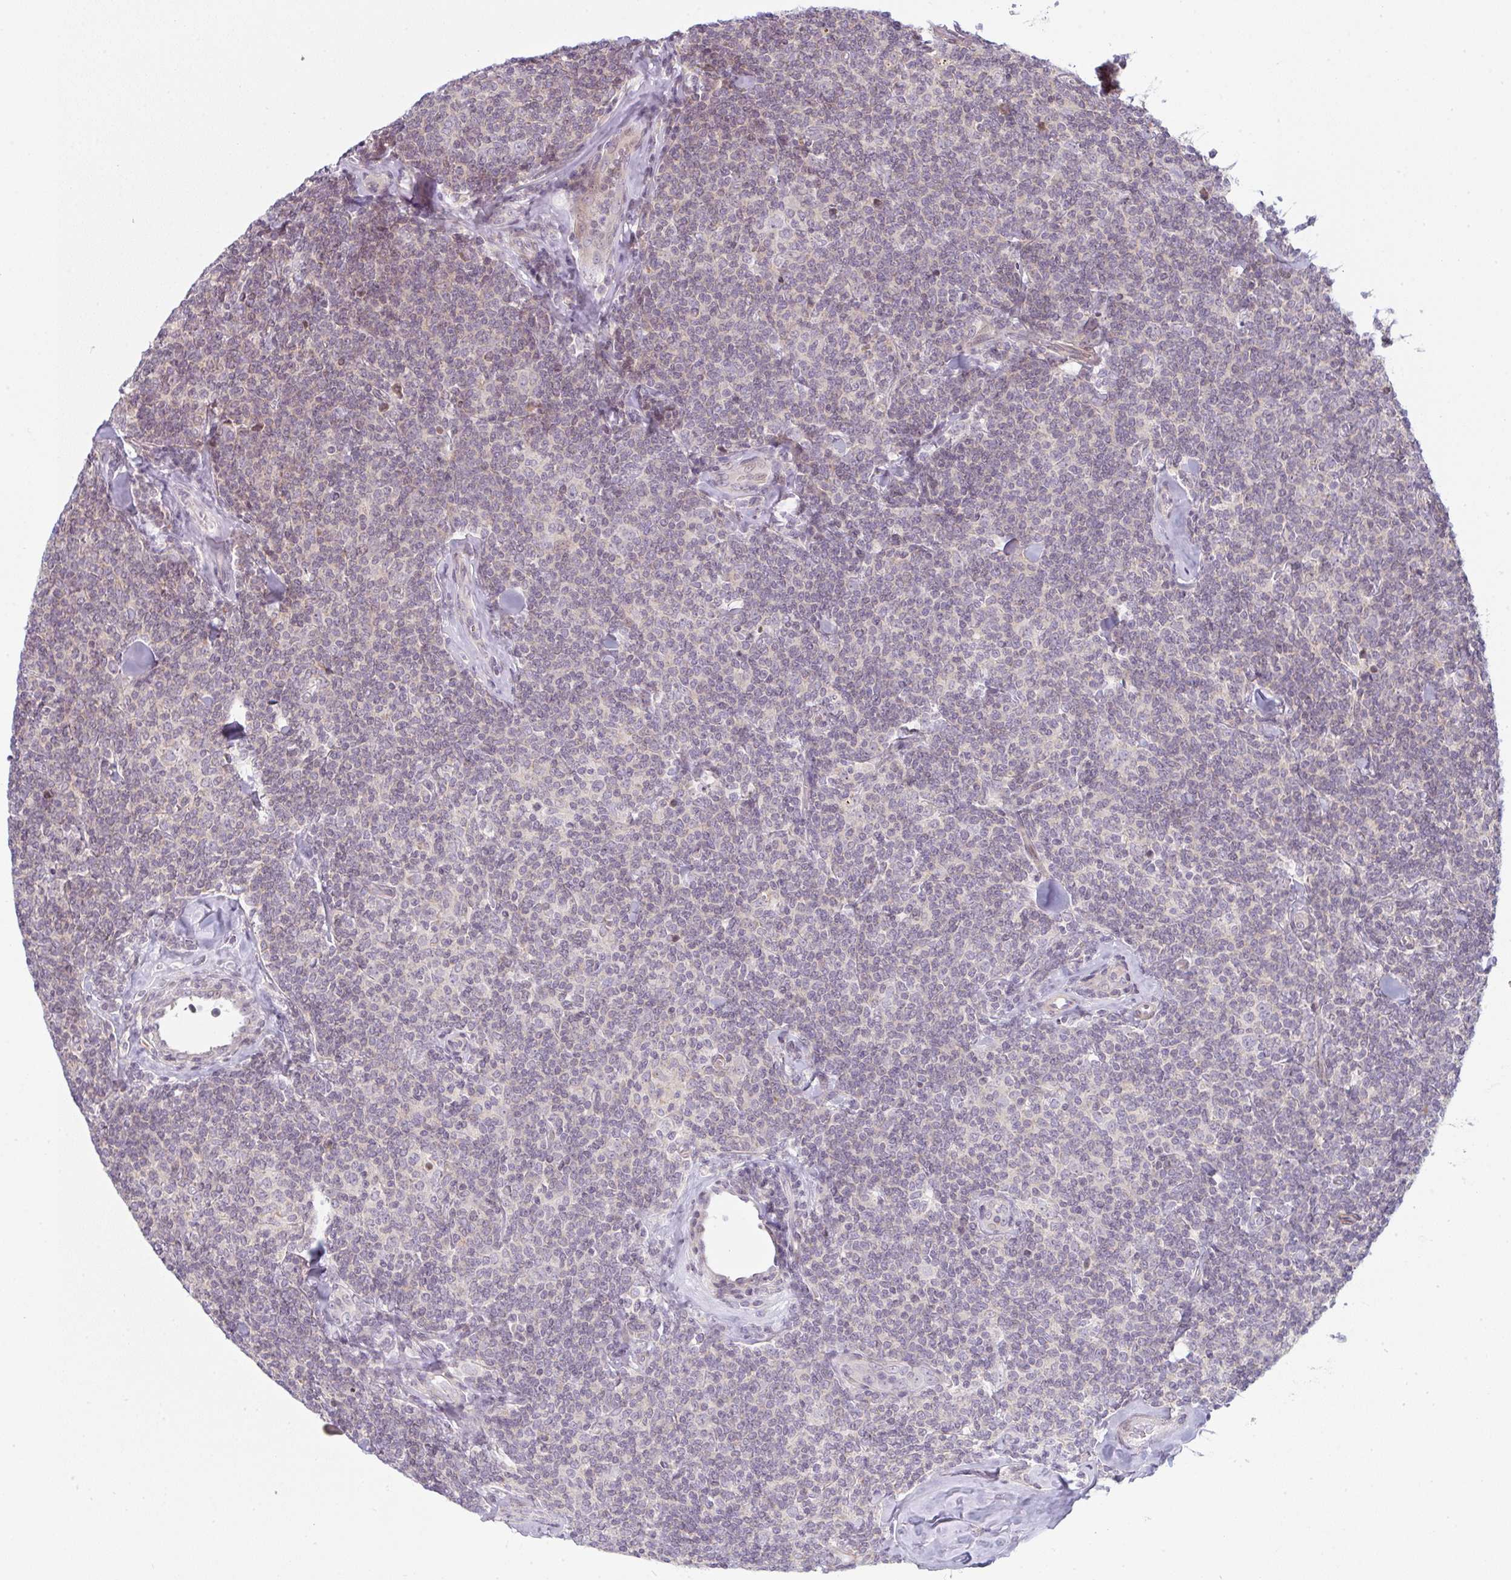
{"staining": {"intensity": "negative", "quantity": "none", "location": "none"}, "tissue": "lymphoma", "cell_type": "Tumor cells", "image_type": "cancer", "snomed": [{"axis": "morphology", "description": "Malignant lymphoma, non-Hodgkin's type, Low grade"}, {"axis": "topography", "description": "Lymph node"}], "caption": "A micrograph of low-grade malignant lymphoma, non-Hodgkin's type stained for a protein displays no brown staining in tumor cells.", "gene": "TMEM237", "patient": {"sex": "female", "age": 56}}